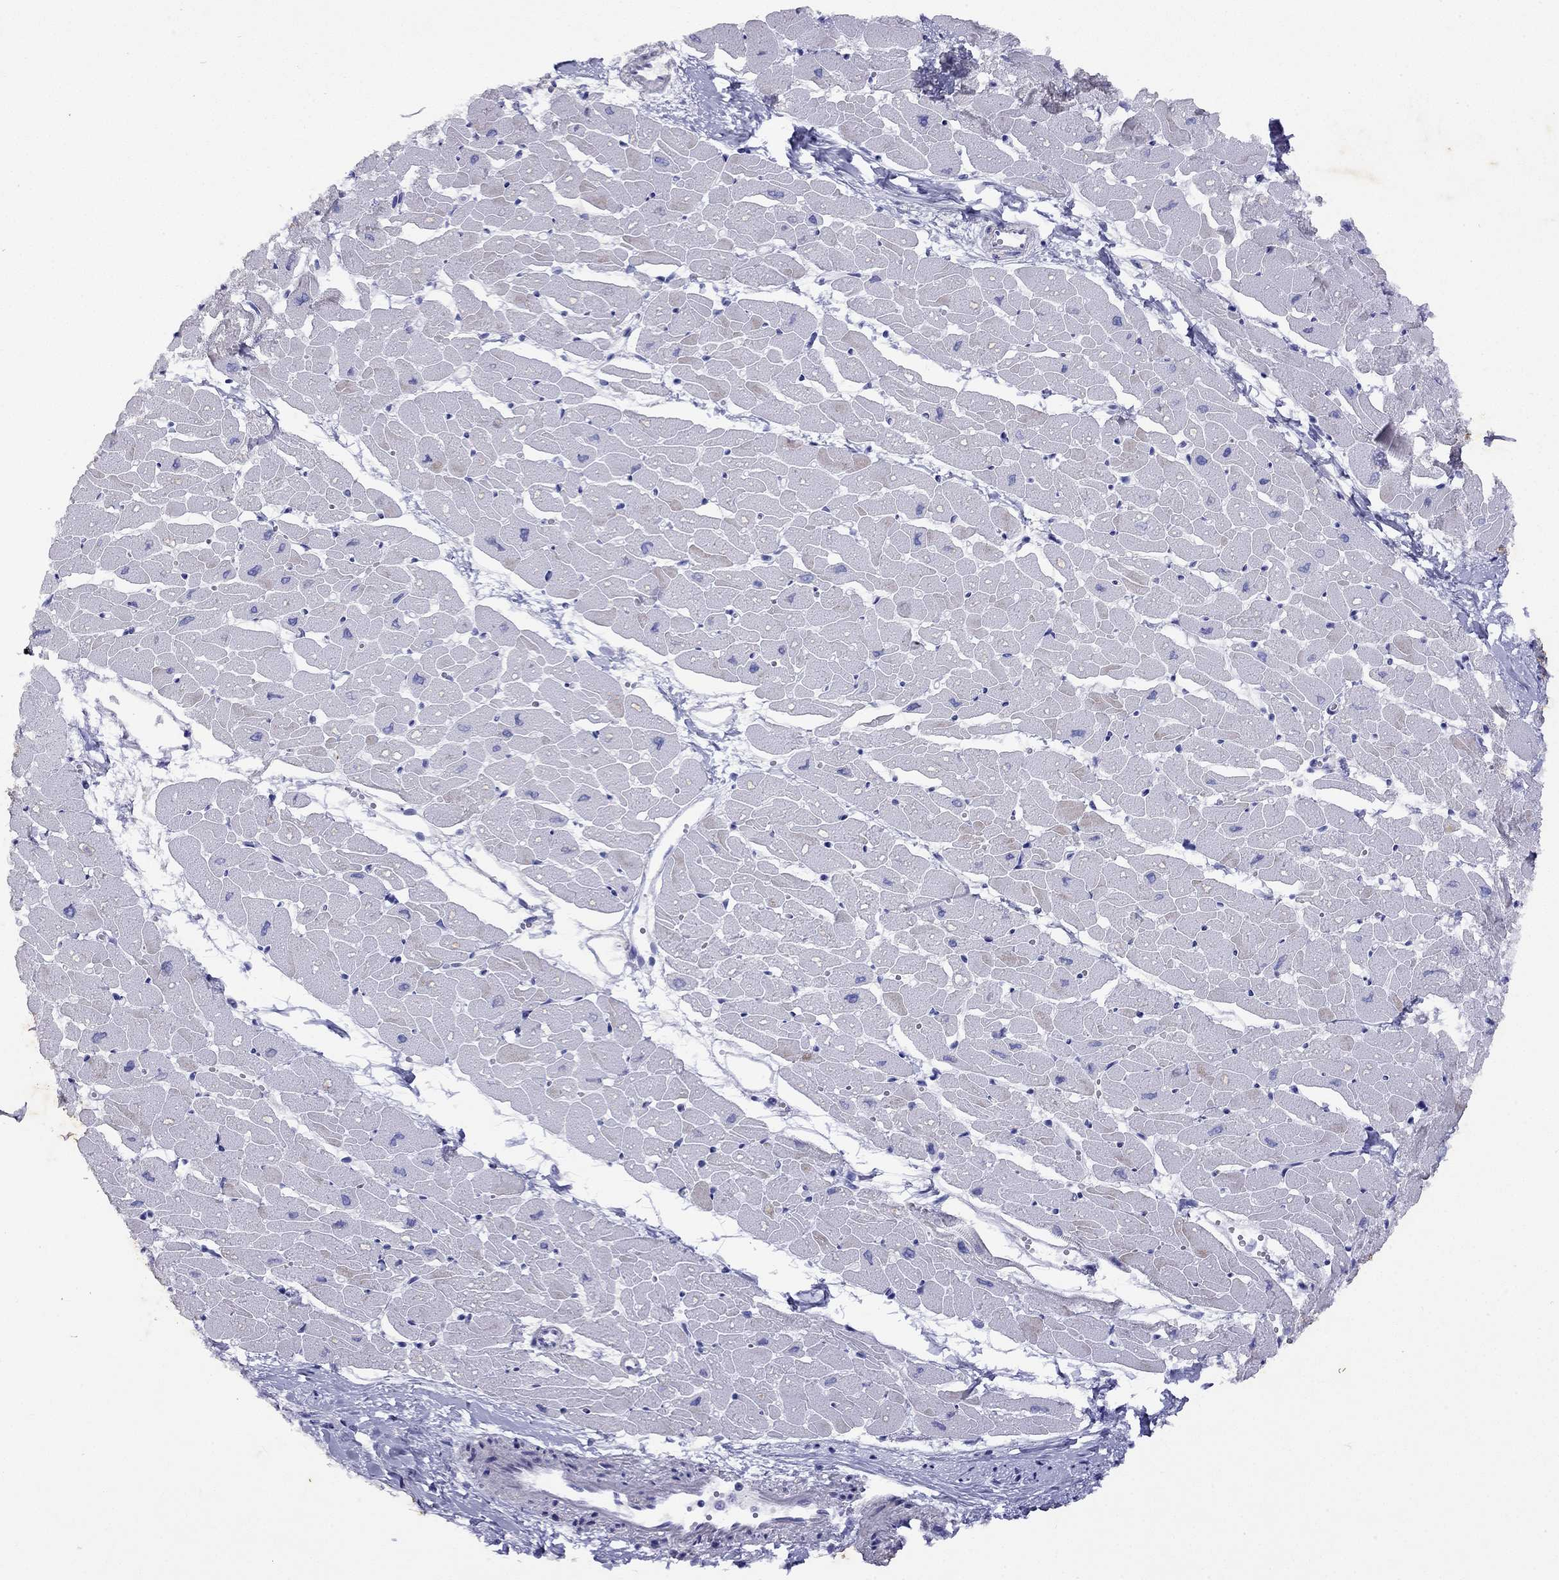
{"staining": {"intensity": "negative", "quantity": "none", "location": "none"}, "tissue": "heart muscle", "cell_type": "Cardiomyocytes", "image_type": "normal", "snomed": [{"axis": "morphology", "description": "Normal tissue, NOS"}, {"axis": "topography", "description": "Heart"}], "caption": "Cardiomyocytes show no significant expression in benign heart muscle.", "gene": "GNAT3", "patient": {"sex": "male", "age": 57}}